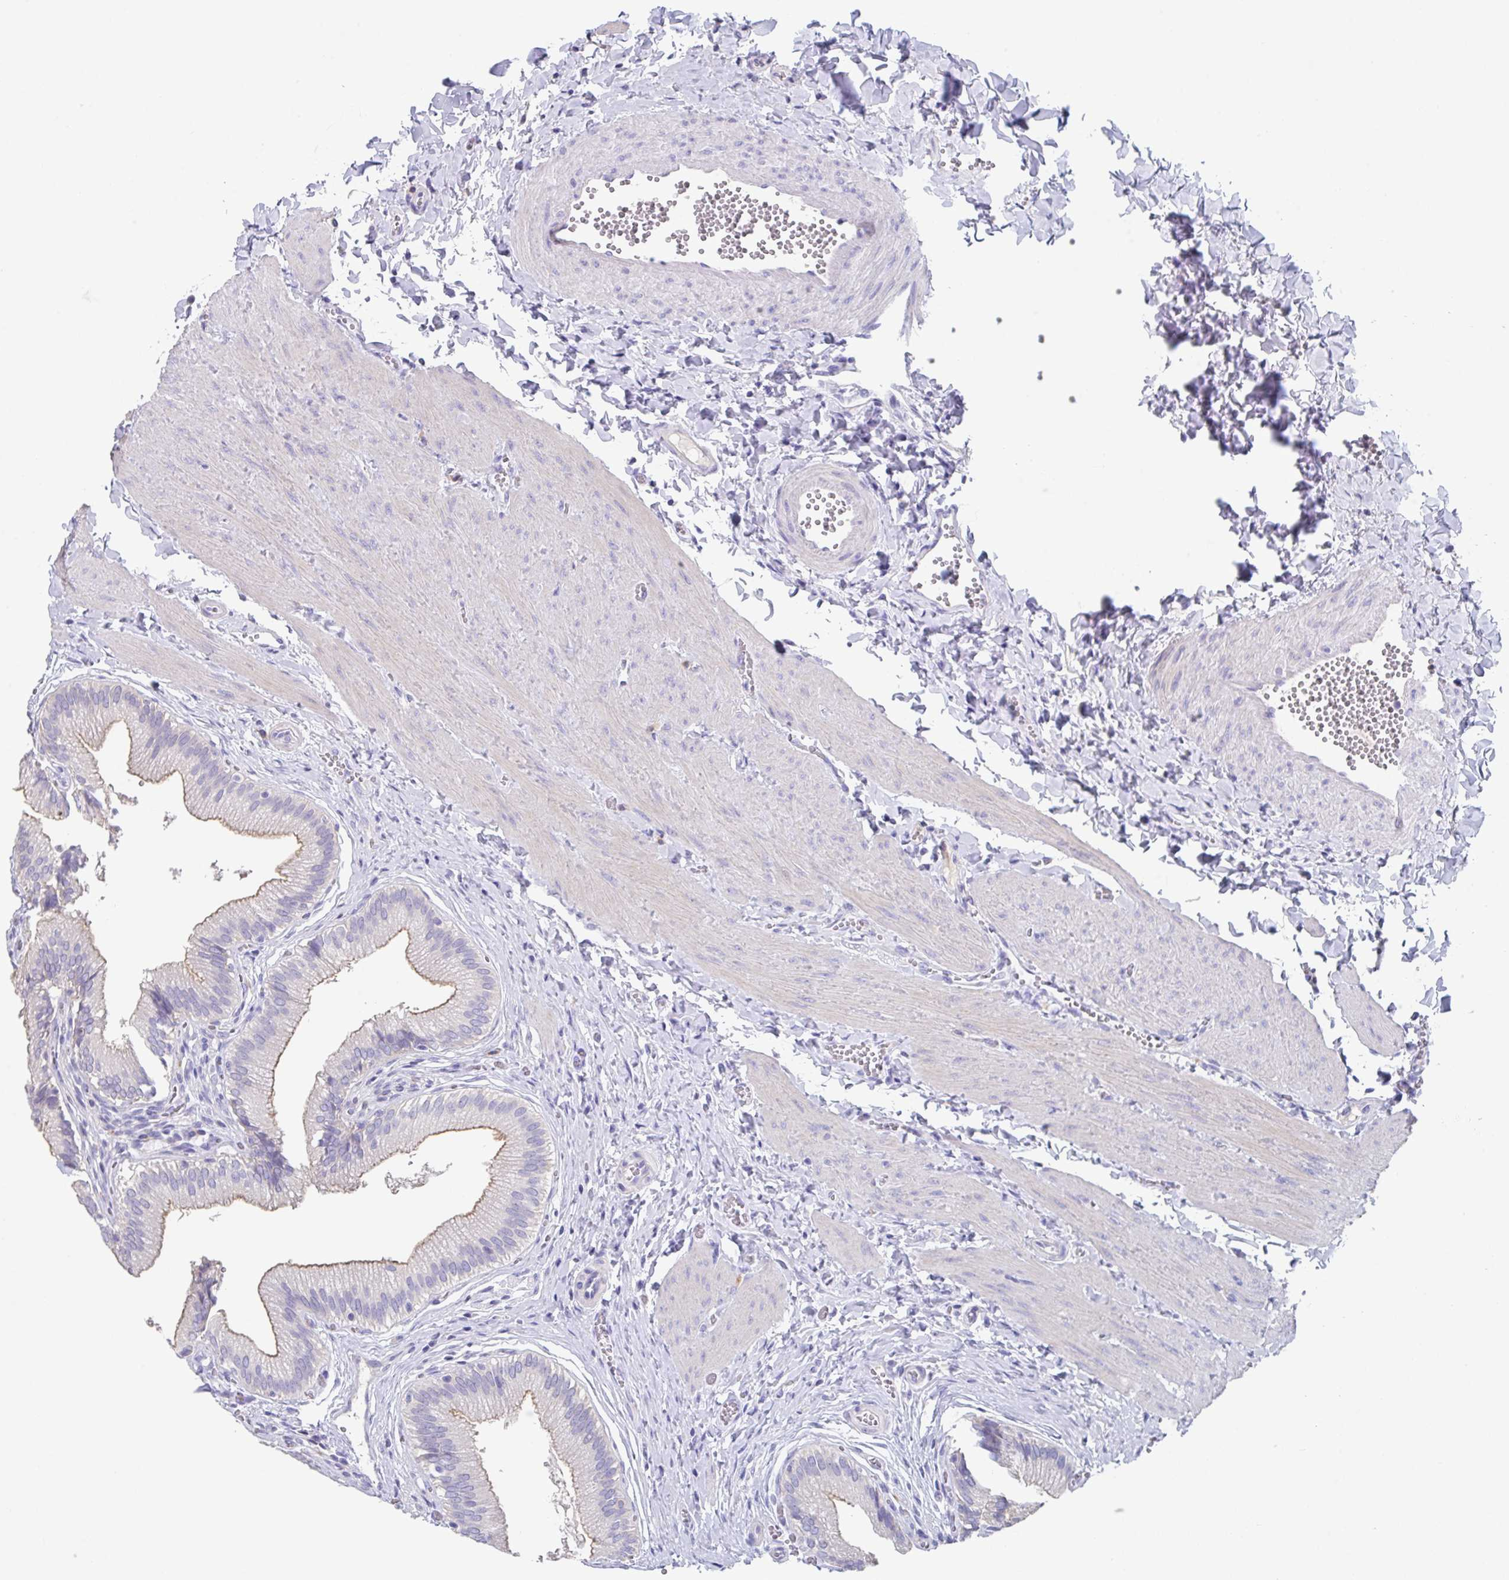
{"staining": {"intensity": "weak", "quantity": "25%-75%", "location": "cytoplasmic/membranous"}, "tissue": "gallbladder", "cell_type": "Glandular cells", "image_type": "normal", "snomed": [{"axis": "morphology", "description": "Normal tissue, NOS"}, {"axis": "topography", "description": "Gallbladder"}], "caption": "A histopathology image showing weak cytoplasmic/membranous expression in about 25%-75% of glandular cells in unremarkable gallbladder, as visualized by brown immunohistochemical staining.", "gene": "SLC44A4", "patient": {"sex": "male", "age": 17}}